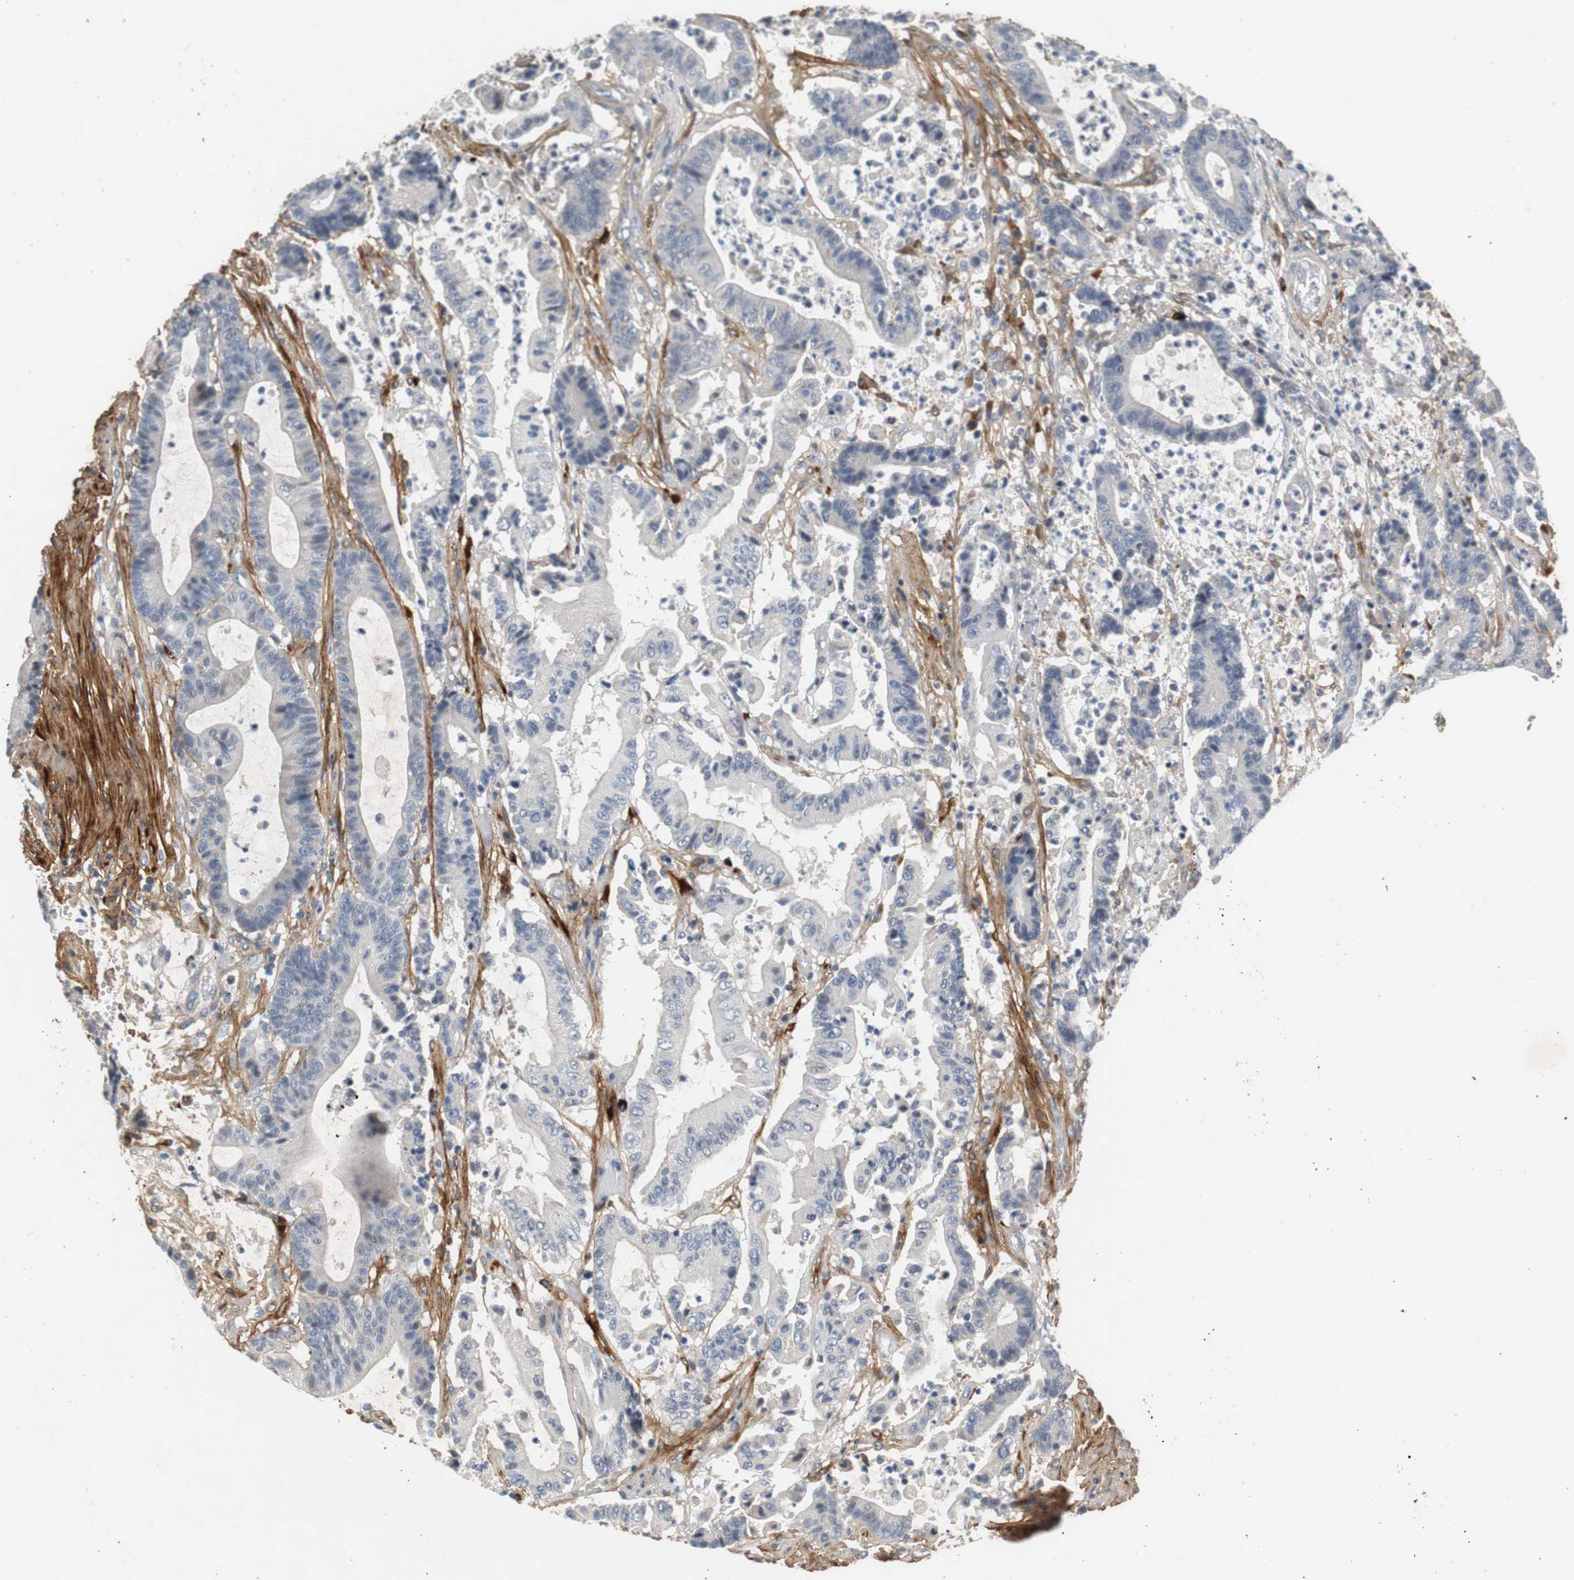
{"staining": {"intensity": "negative", "quantity": "none", "location": "none"}, "tissue": "colorectal cancer", "cell_type": "Tumor cells", "image_type": "cancer", "snomed": [{"axis": "morphology", "description": "Adenocarcinoma, NOS"}, {"axis": "topography", "description": "Colon"}], "caption": "DAB (3,3'-diaminobenzidine) immunohistochemical staining of human colorectal cancer shows no significant staining in tumor cells.", "gene": "COL12A1", "patient": {"sex": "female", "age": 84}}